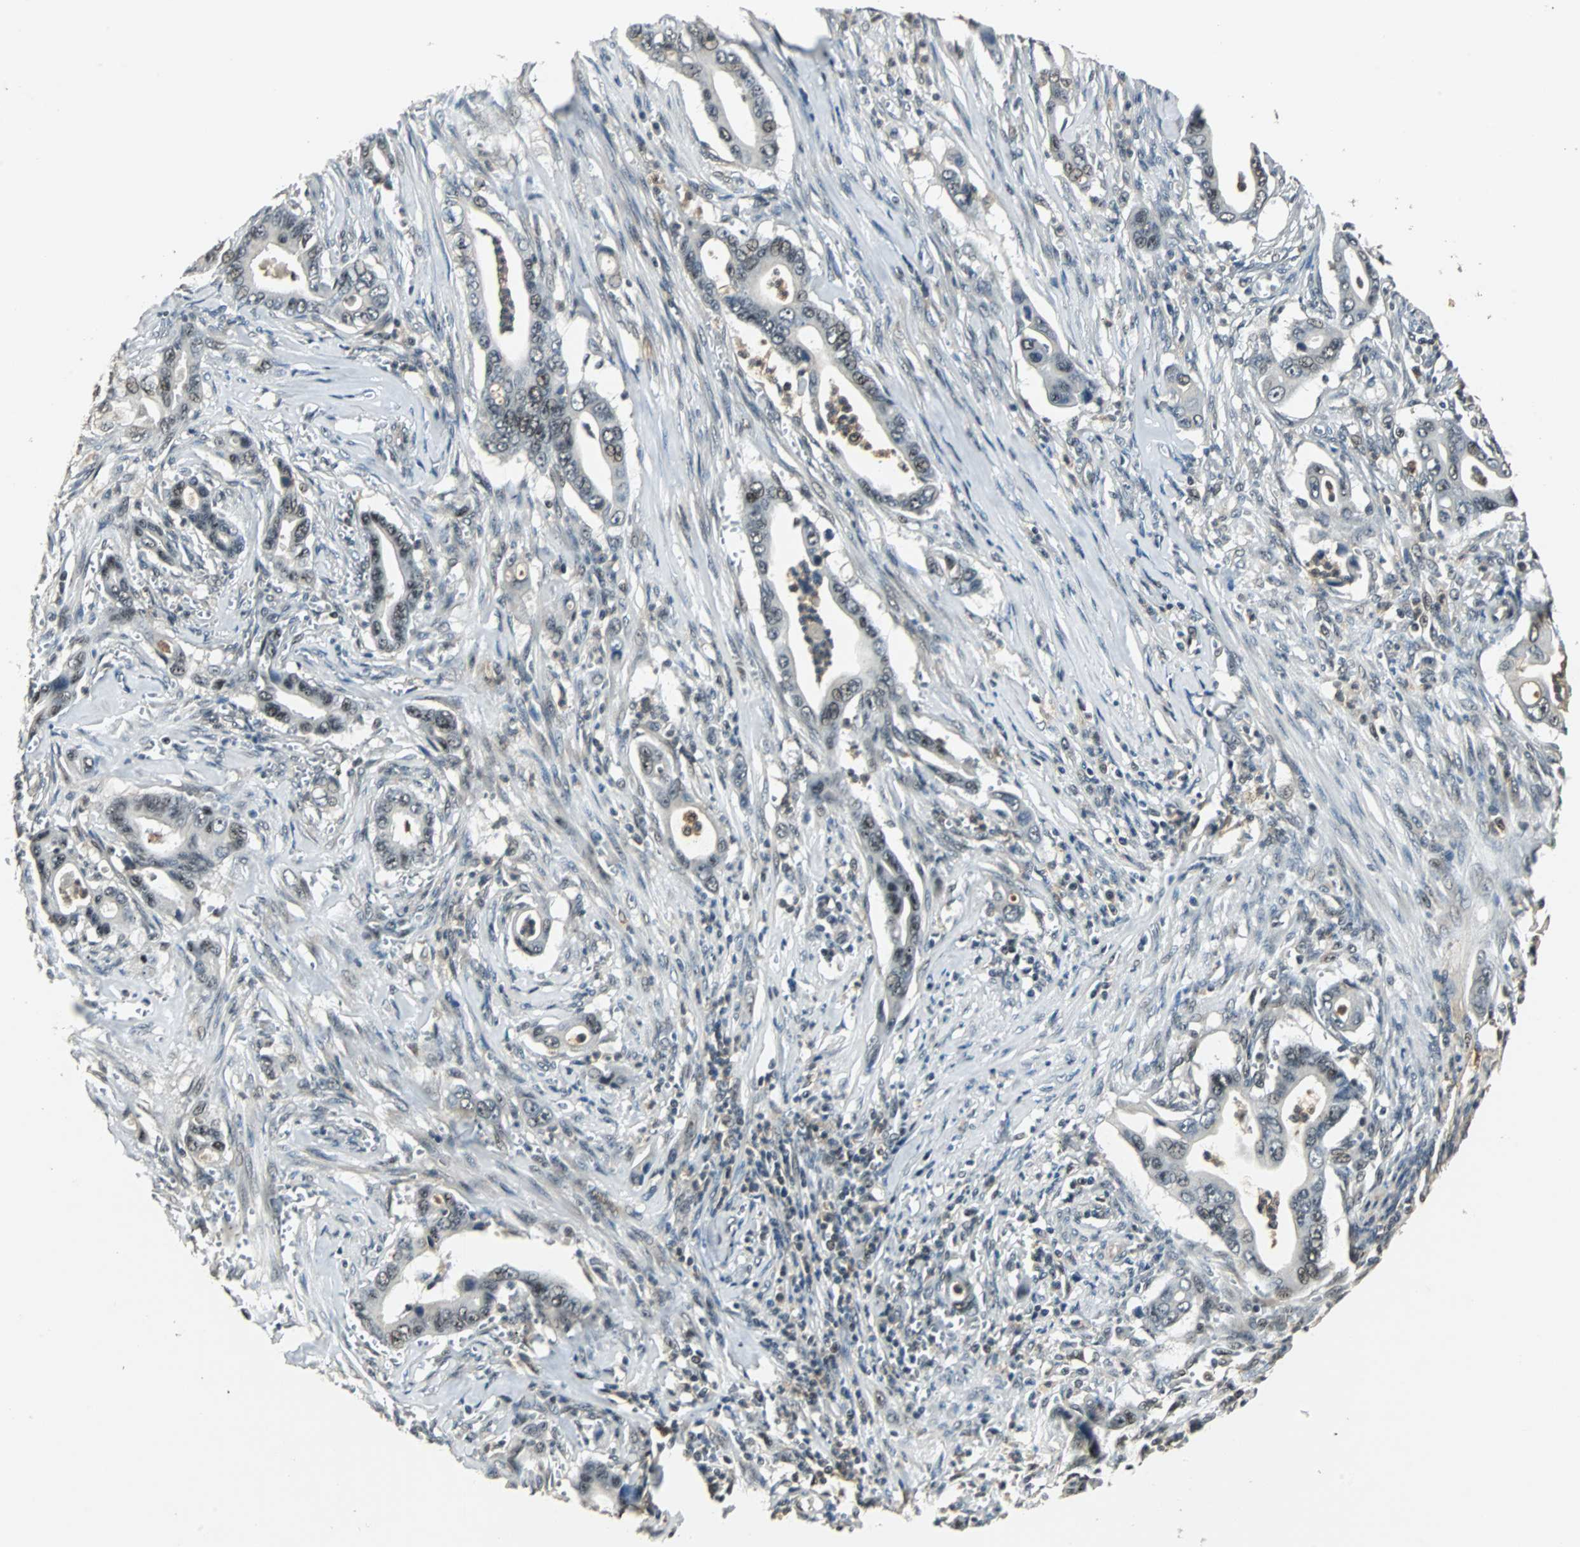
{"staining": {"intensity": "moderate", "quantity": "25%-75%", "location": "nuclear"}, "tissue": "pancreatic cancer", "cell_type": "Tumor cells", "image_type": "cancer", "snomed": [{"axis": "morphology", "description": "Adenocarcinoma, NOS"}, {"axis": "topography", "description": "Pancreas"}], "caption": "This micrograph reveals IHC staining of pancreatic cancer (adenocarcinoma), with medium moderate nuclear staining in about 25%-75% of tumor cells.", "gene": "MED4", "patient": {"sex": "male", "age": 59}}